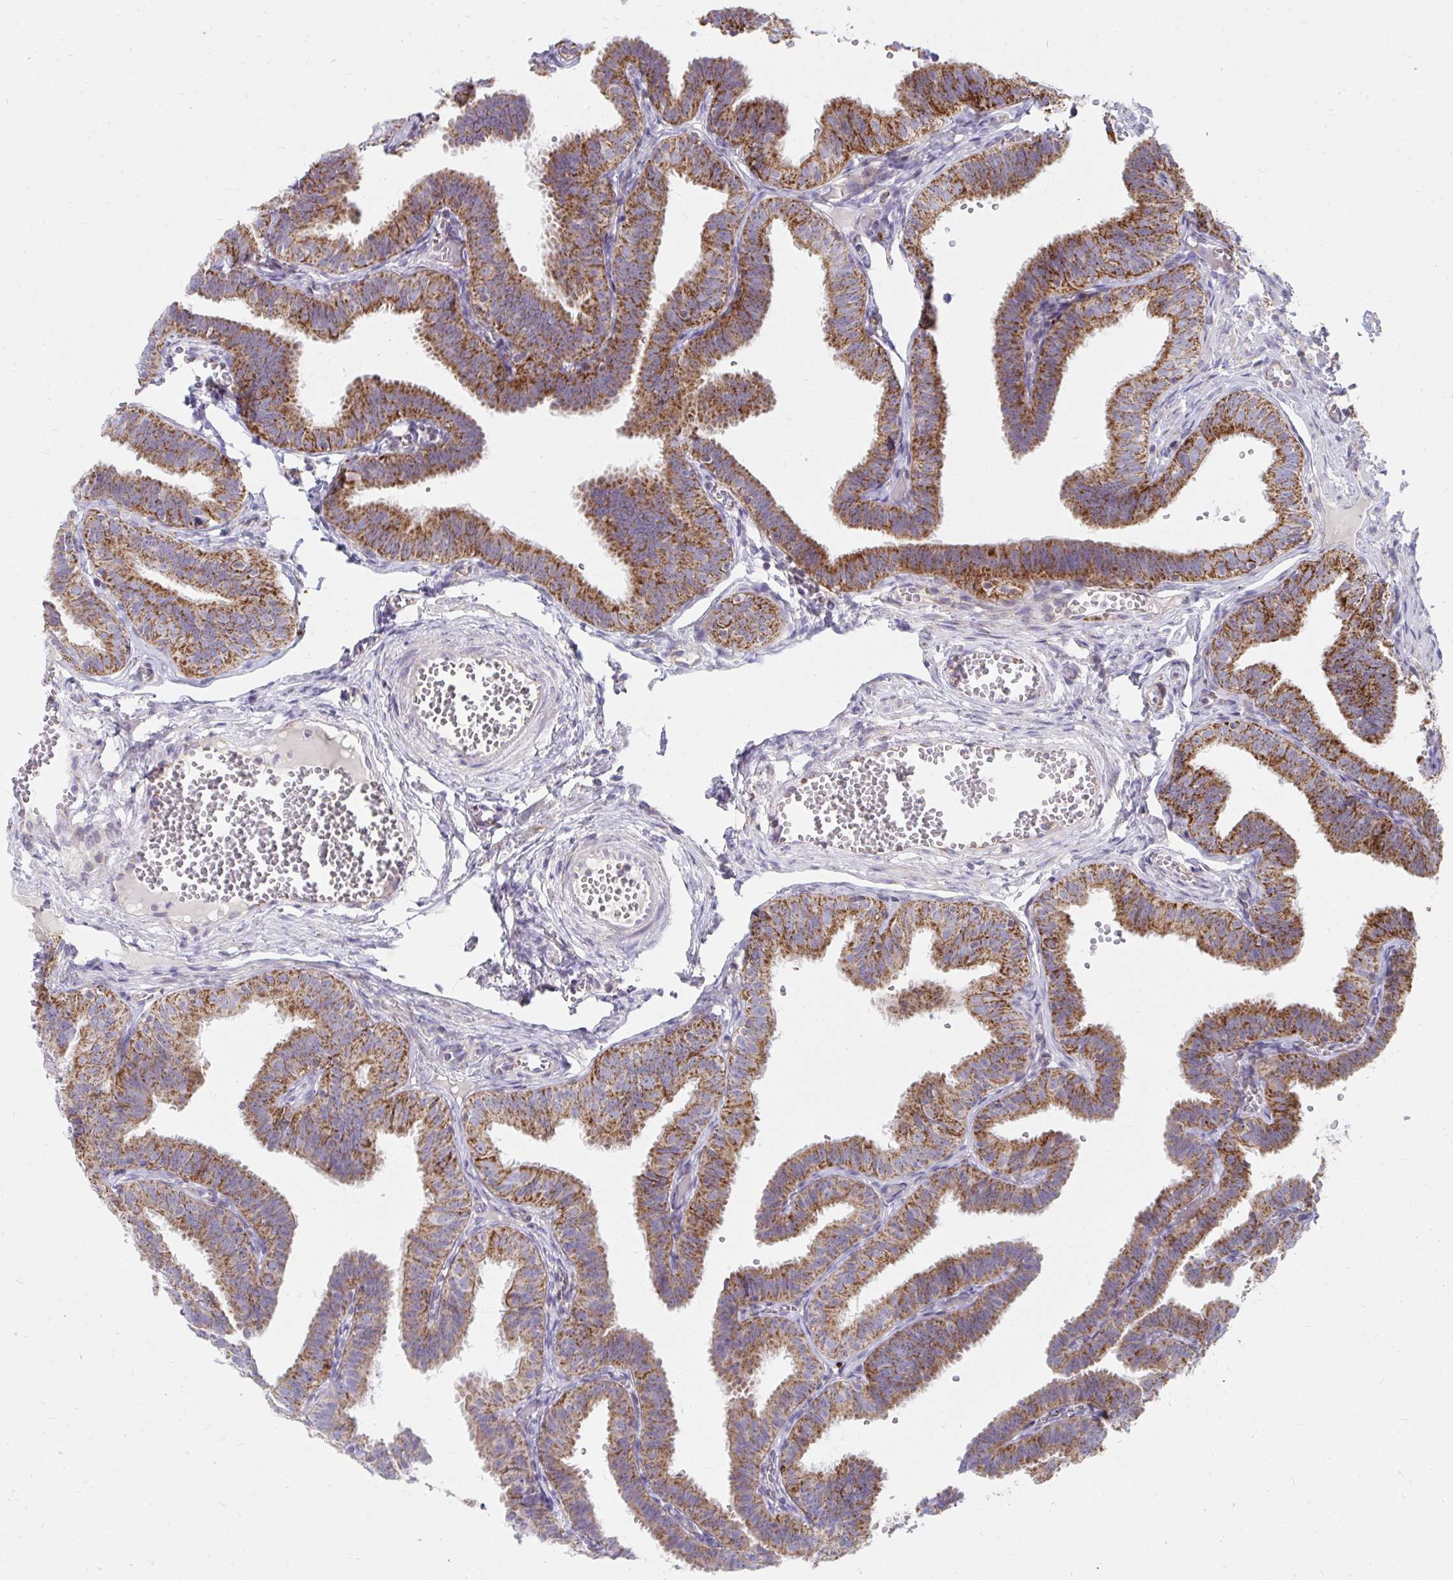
{"staining": {"intensity": "moderate", "quantity": ">75%", "location": "cytoplasmic/membranous"}, "tissue": "fallopian tube", "cell_type": "Glandular cells", "image_type": "normal", "snomed": [{"axis": "morphology", "description": "Normal tissue, NOS"}, {"axis": "topography", "description": "Fallopian tube"}], "caption": "Protein staining of benign fallopian tube shows moderate cytoplasmic/membranous staining in about >75% of glandular cells. (Brightfield microscopy of DAB IHC at high magnification).", "gene": "EXOC5", "patient": {"sex": "female", "age": 25}}